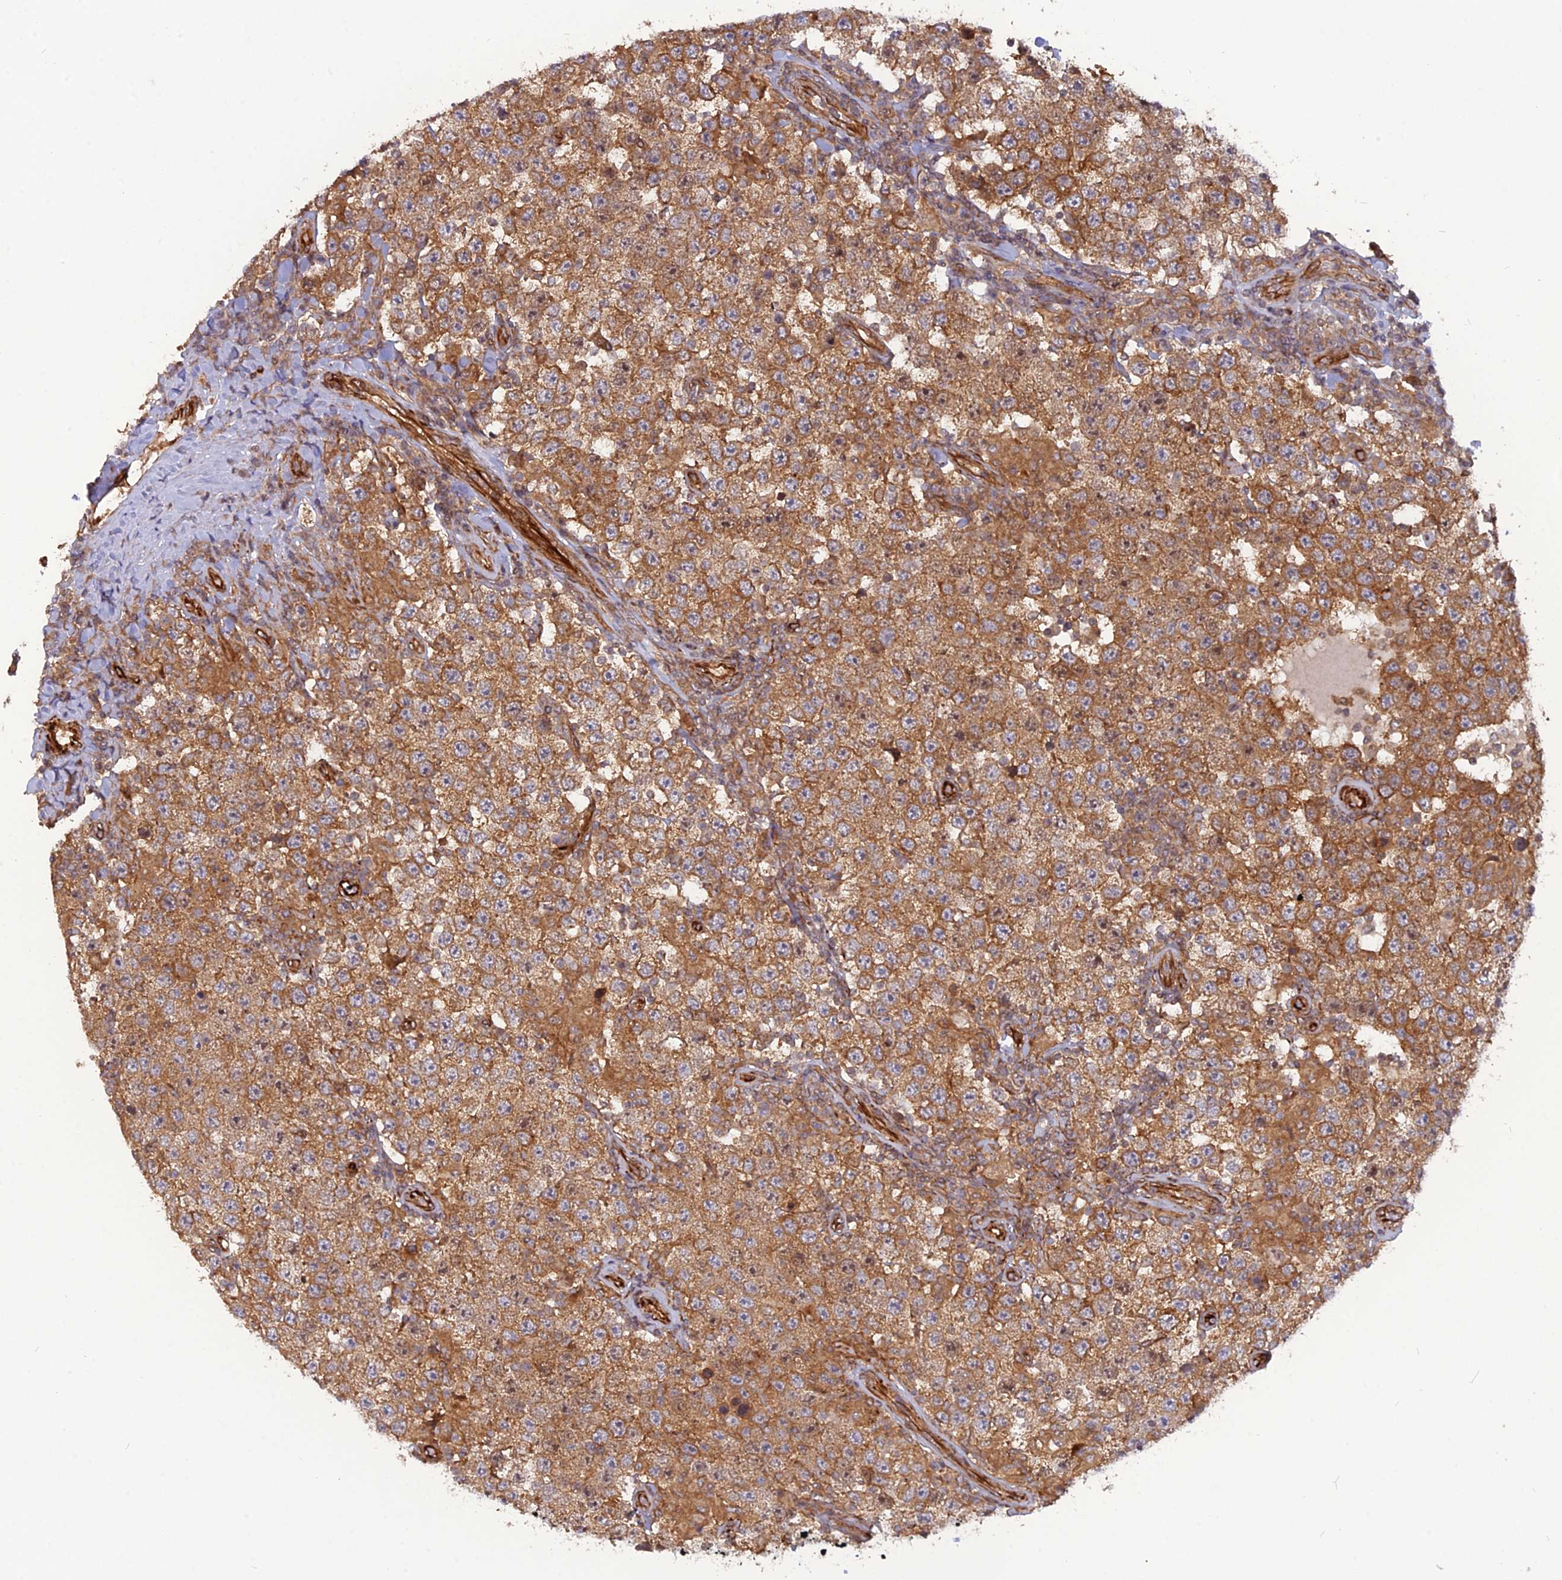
{"staining": {"intensity": "moderate", "quantity": ">75%", "location": "cytoplasmic/membranous"}, "tissue": "testis cancer", "cell_type": "Tumor cells", "image_type": "cancer", "snomed": [{"axis": "morphology", "description": "Normal tissue, NOS"}, {"axis": "morphology", "description": "Urothelial carcinoma, High grade"}, {"axis": "morphology", "description": "Seminoma, NOS"}, {"axis": "morphology", "description": "Carcinoma, Embryonal, NOS"}, {"axis": "topography", "description": "Urinary bladder"}, {"axis": "topography", "description": "Testis"}], "caption": "Protein expression analysis of urothelial carcinoma (high-grade) (testis) exhibits moderate cytoplasmic/membranous positivity in approximately >75% of tumor cells.", "gene": "PHLDB3", "patient": {"sex": "male", "age": 41}}